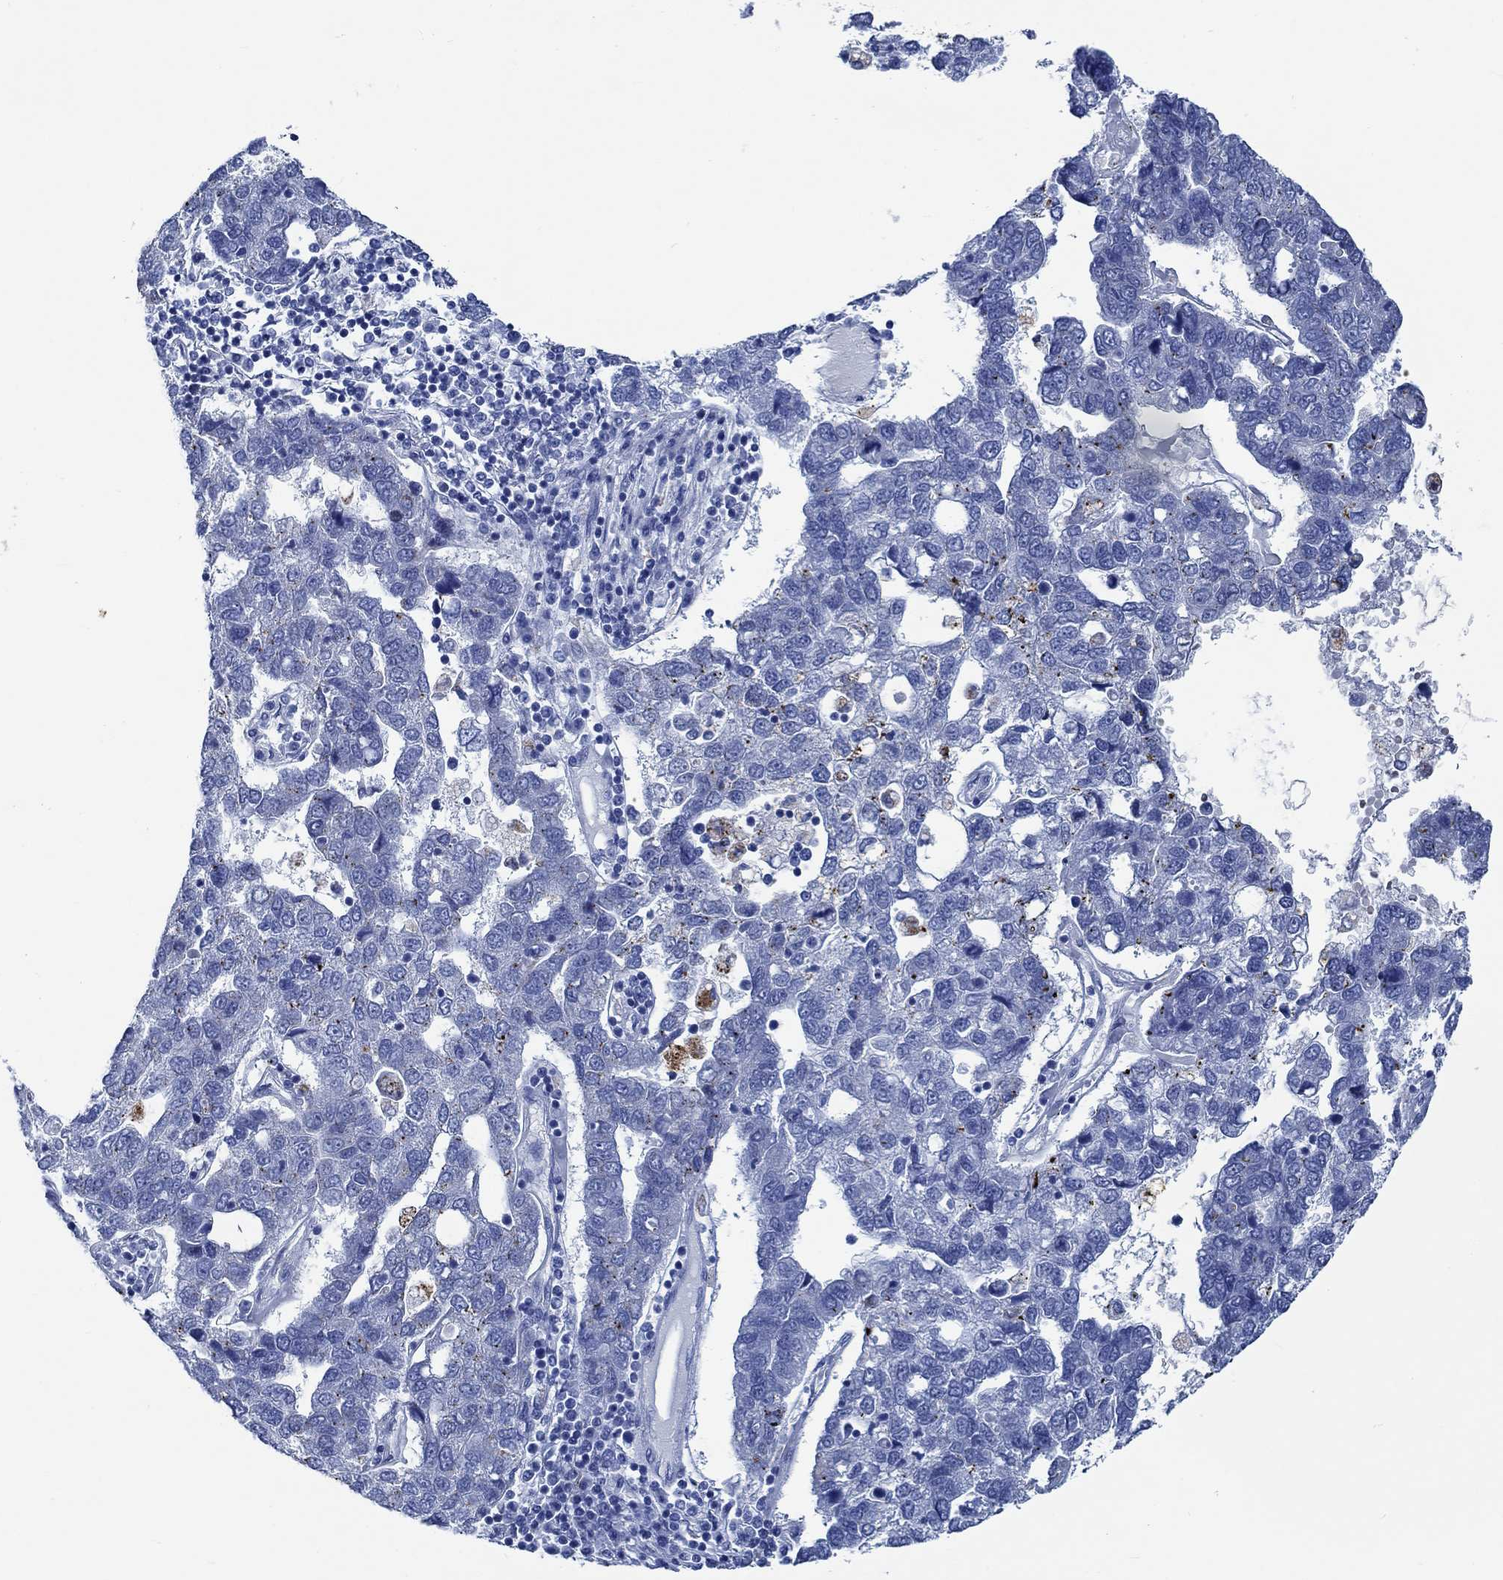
{"staining": {"intensity": "negative", "quantity": "none", "location": "none"}, "tissue": "pancreatic cancer", "cell_type": "Tumor cells", "image_type": "cancer", "snomed": [{"axis": "morphology", "description": "Adenocarcinoma, NOS"}, {"axis": "topography", "description": "Pancreas"}], "caption": "The micrograph shows no significant positivity in tumor cells of pancreatic cancer (adenocarcinoma).", "gene": "SVEP1", "patient": {"sex": "female", "age": 61}}